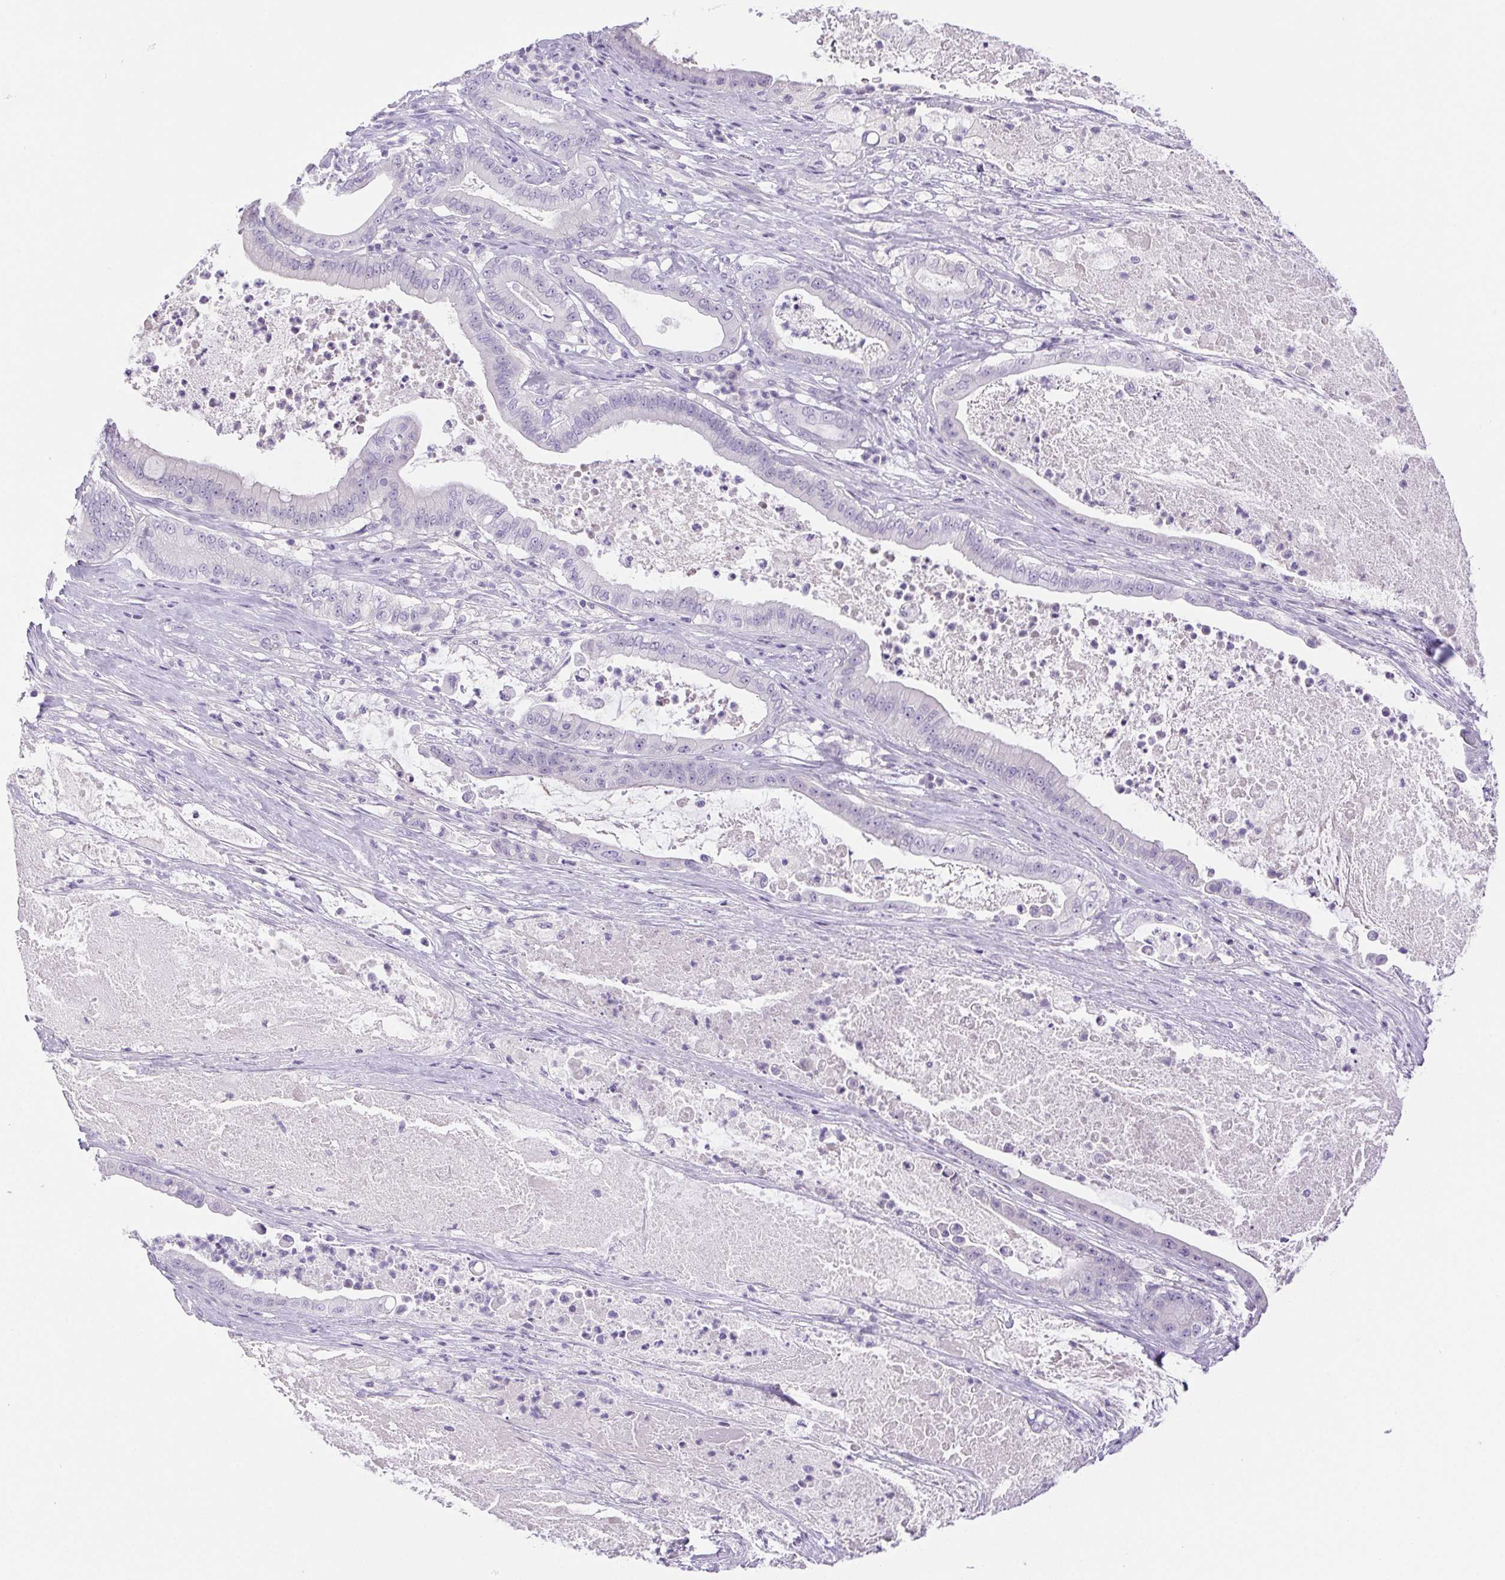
{"staining": {"intensity": "negative", "quantity": "none", "location": "none"}, "tissue": "pancreatic cancer", "cell_type": "Tumor cells", "image_type": "cancer", "snomed": [{"axis": "morphology", "description": "Adenocarcinoma, NOS"}, {"axis": "topography", "description": "Pancreas"}], "caption": "Pancreatic cancer was stained to show a protein in brown. There is no significant positivity in tumor cells.", "gene": "PAPPA2", "patient": {"sex": "male", "age": 71}}